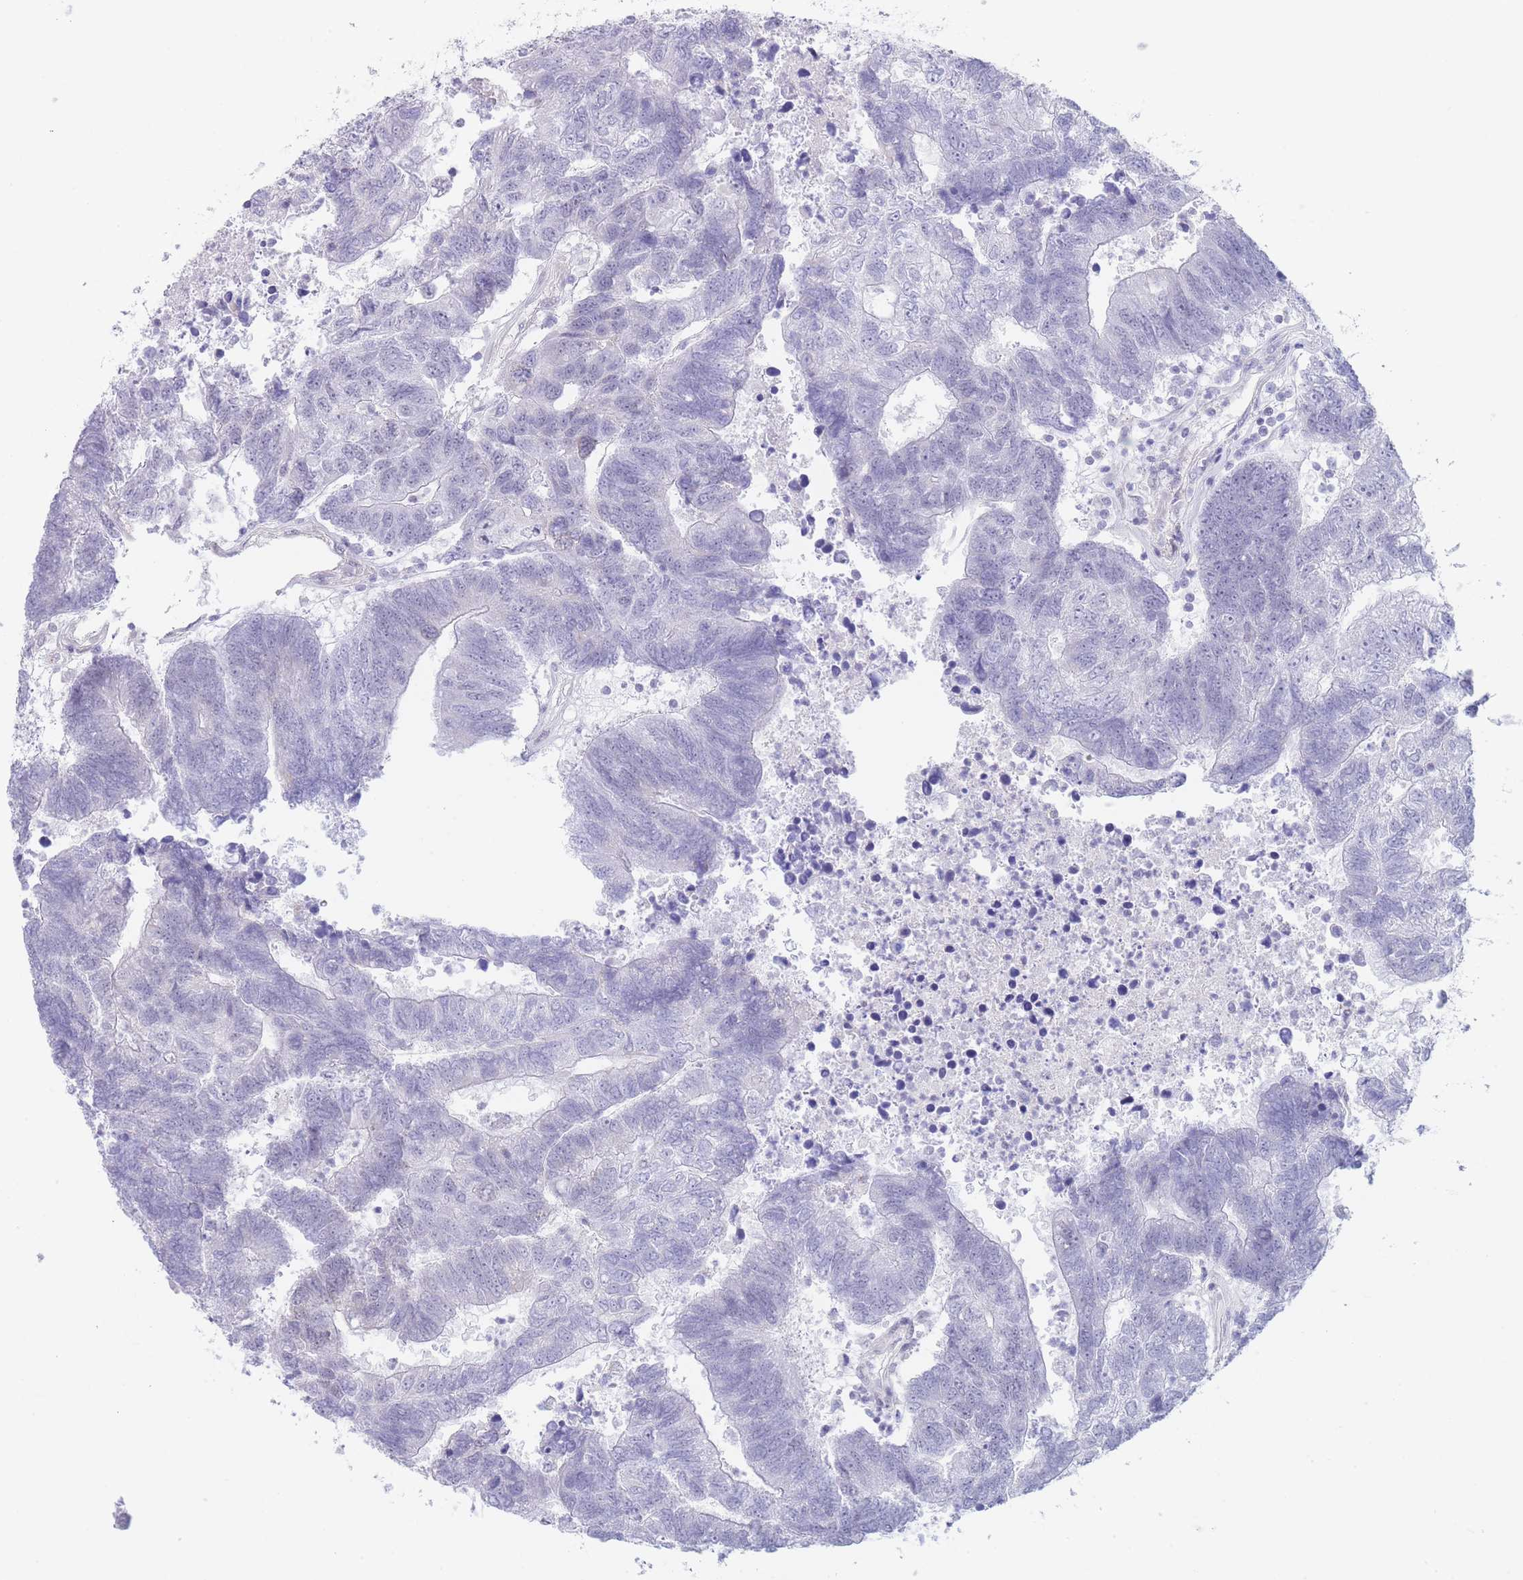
{"staining": {"intensity": "negative", "quantity": "none", "location": "none"}, "tissue": "colorectal cancer", "cell_type": "Tumor cells", "image_type": "cancer", "snomed": [{"axis": "morphology", "description": "Adenocarcinoma, NOS"}, {"axis": "topography", "description": "Colon"}], "caption": "Tumor cells show no significant staining in colorectal adenocarcinoma.", "gene": "ASAP3", "patient": {"sex": "female", "age": 48}}